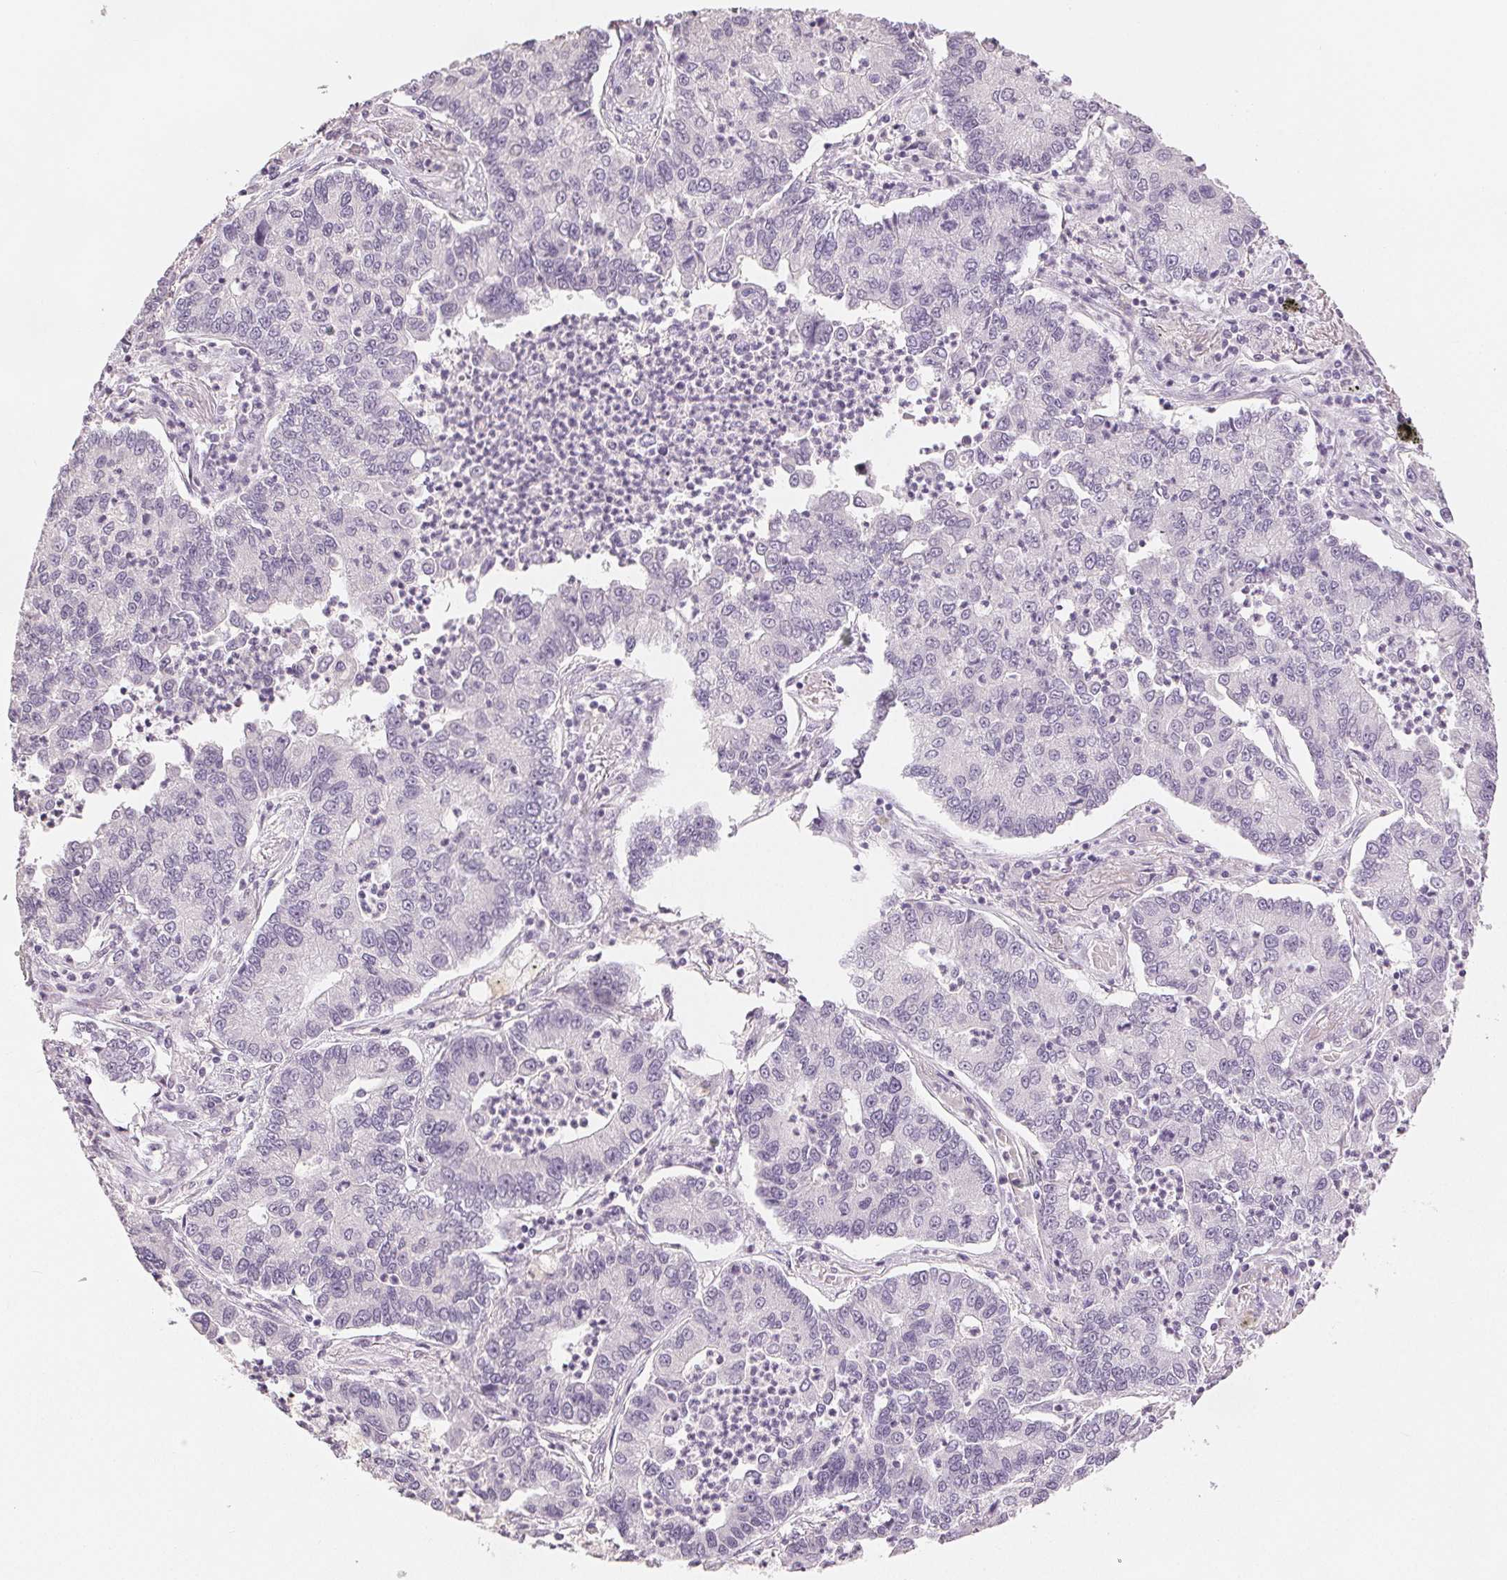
{"staining": {"intensity": "negative", "quantity": "none", "location": "none"}, "tissue": "lung cancer", "cell_type": "Tumor cells", "image_type": "cancer", "snomed": [{"axis": "morphology", "description": "Adenocarcinoma, NOS"}, {"axis": "topography", "description": "Lung"}], "caption": "Immunohistochemistry (IHC) micrograph of neoplastic tissue: lung cancer stained with DAB (3,3'-diaminobenzidine) demonstrates no significant protein staining in tumor cells.", "gene": "SLC27A5", "patient": {"sex": "female", "age": 57}}